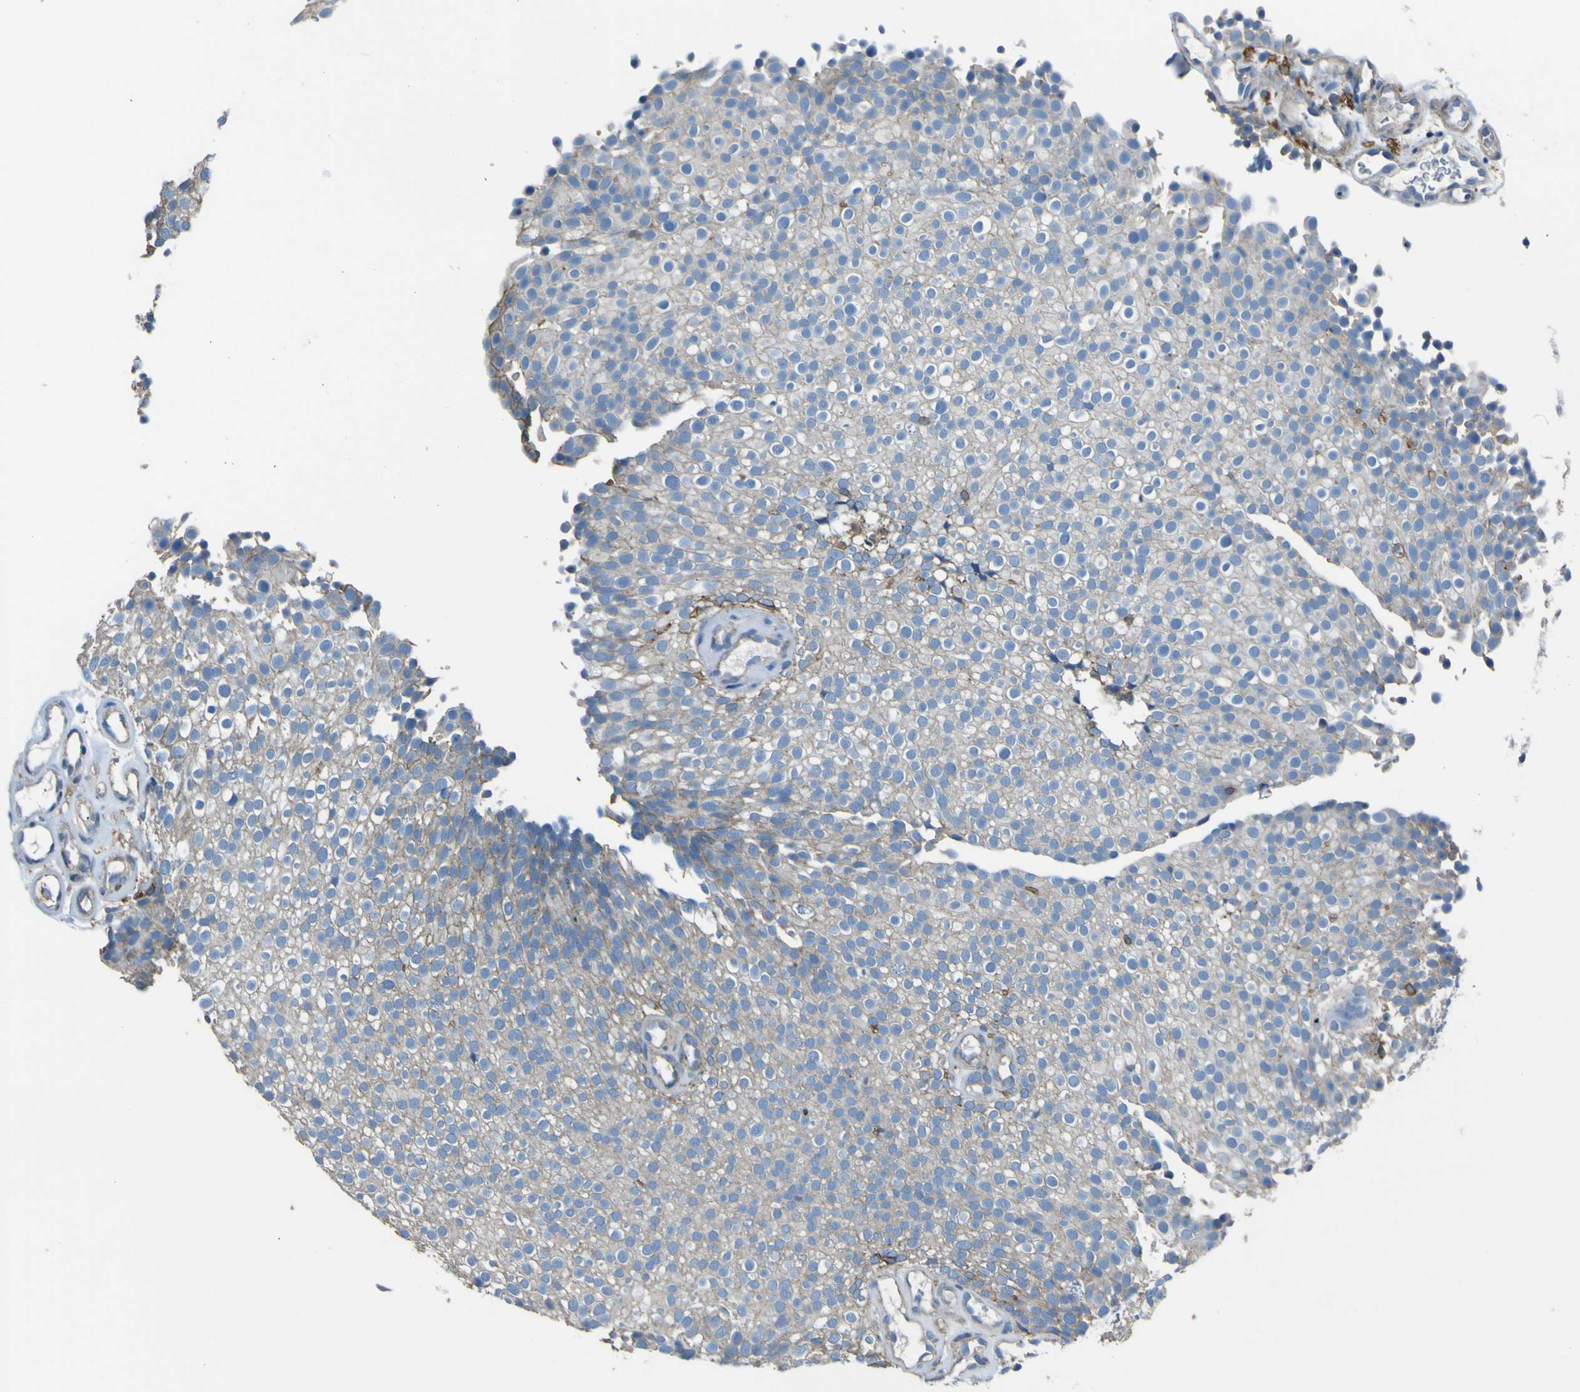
{"staining": {"intensity": "weak", "quantity": ">75%", "location": "cytoplasmic/membranous"}, "tissue": "urothelial cancer", "cell_type": "Tumor cells", "image_type": "cancer", "snomed": [{"axis": "morphology", "description": "Urothelial carcinoma, Low grade"}, {"axis": "topography", "description": "Urinary bladder"}], "caption": "Protein staining reveals weak cytoplasmic/membranous expression in about >75% of tumor cells in urothelial cancer.", "gene": "LAIR1", "patient": {"sex": "male", "age": 78}}